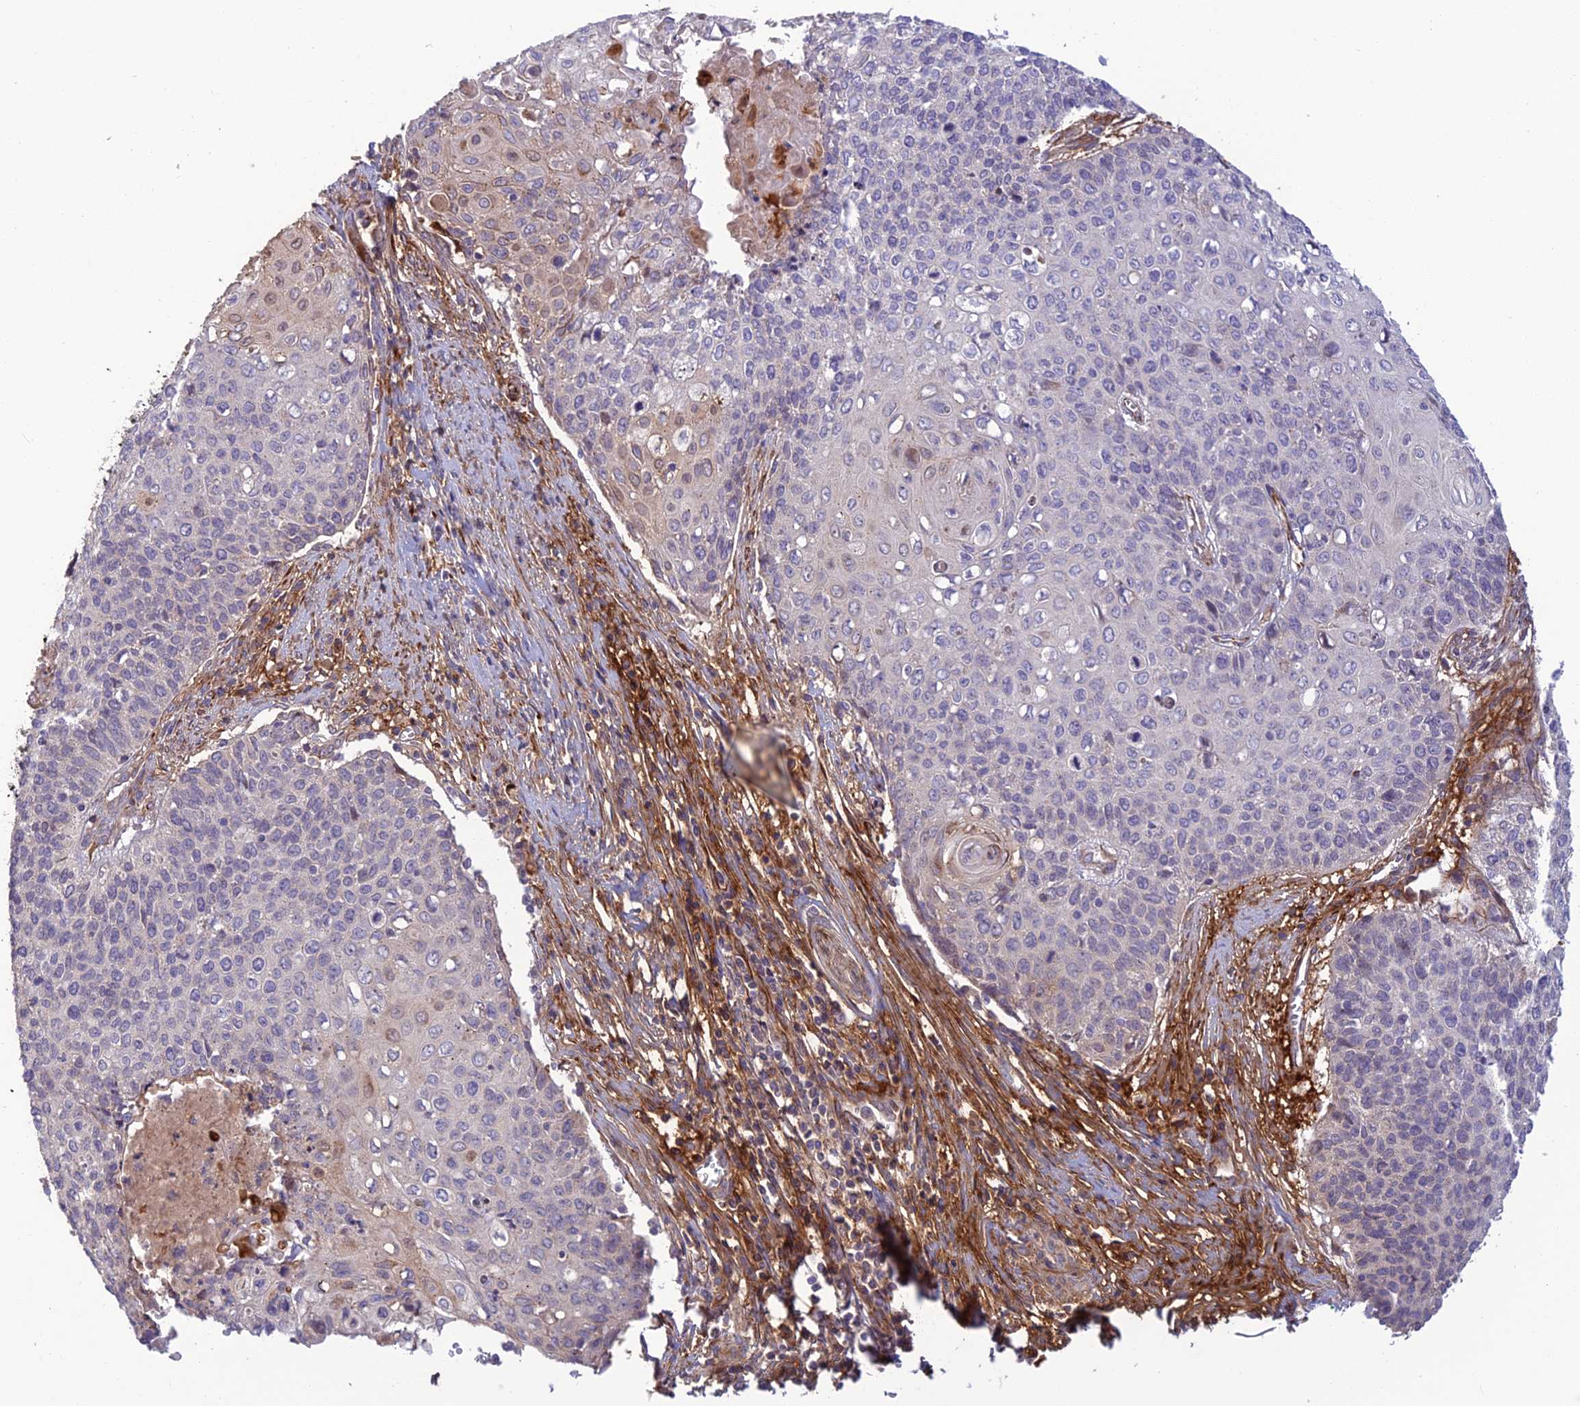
{"staining": {"intensity": "negative", "quantity": "none", "location": "none"}, "tissue": "cervical cancer", "cell_type": "Tumor cells", "image_type": "cancer", "snomed": [{"axis": "morphology", "description": "Squamous cell carcinoma, NOS"}, {"axis": "topography", "description": "Cervix"}], "caption": "Tumor cells are negative for protein expression in human cervical squamous cell carcinoma.", "gene": "ST8SIA5", "patient": {"sex": "female", "age": 39}}